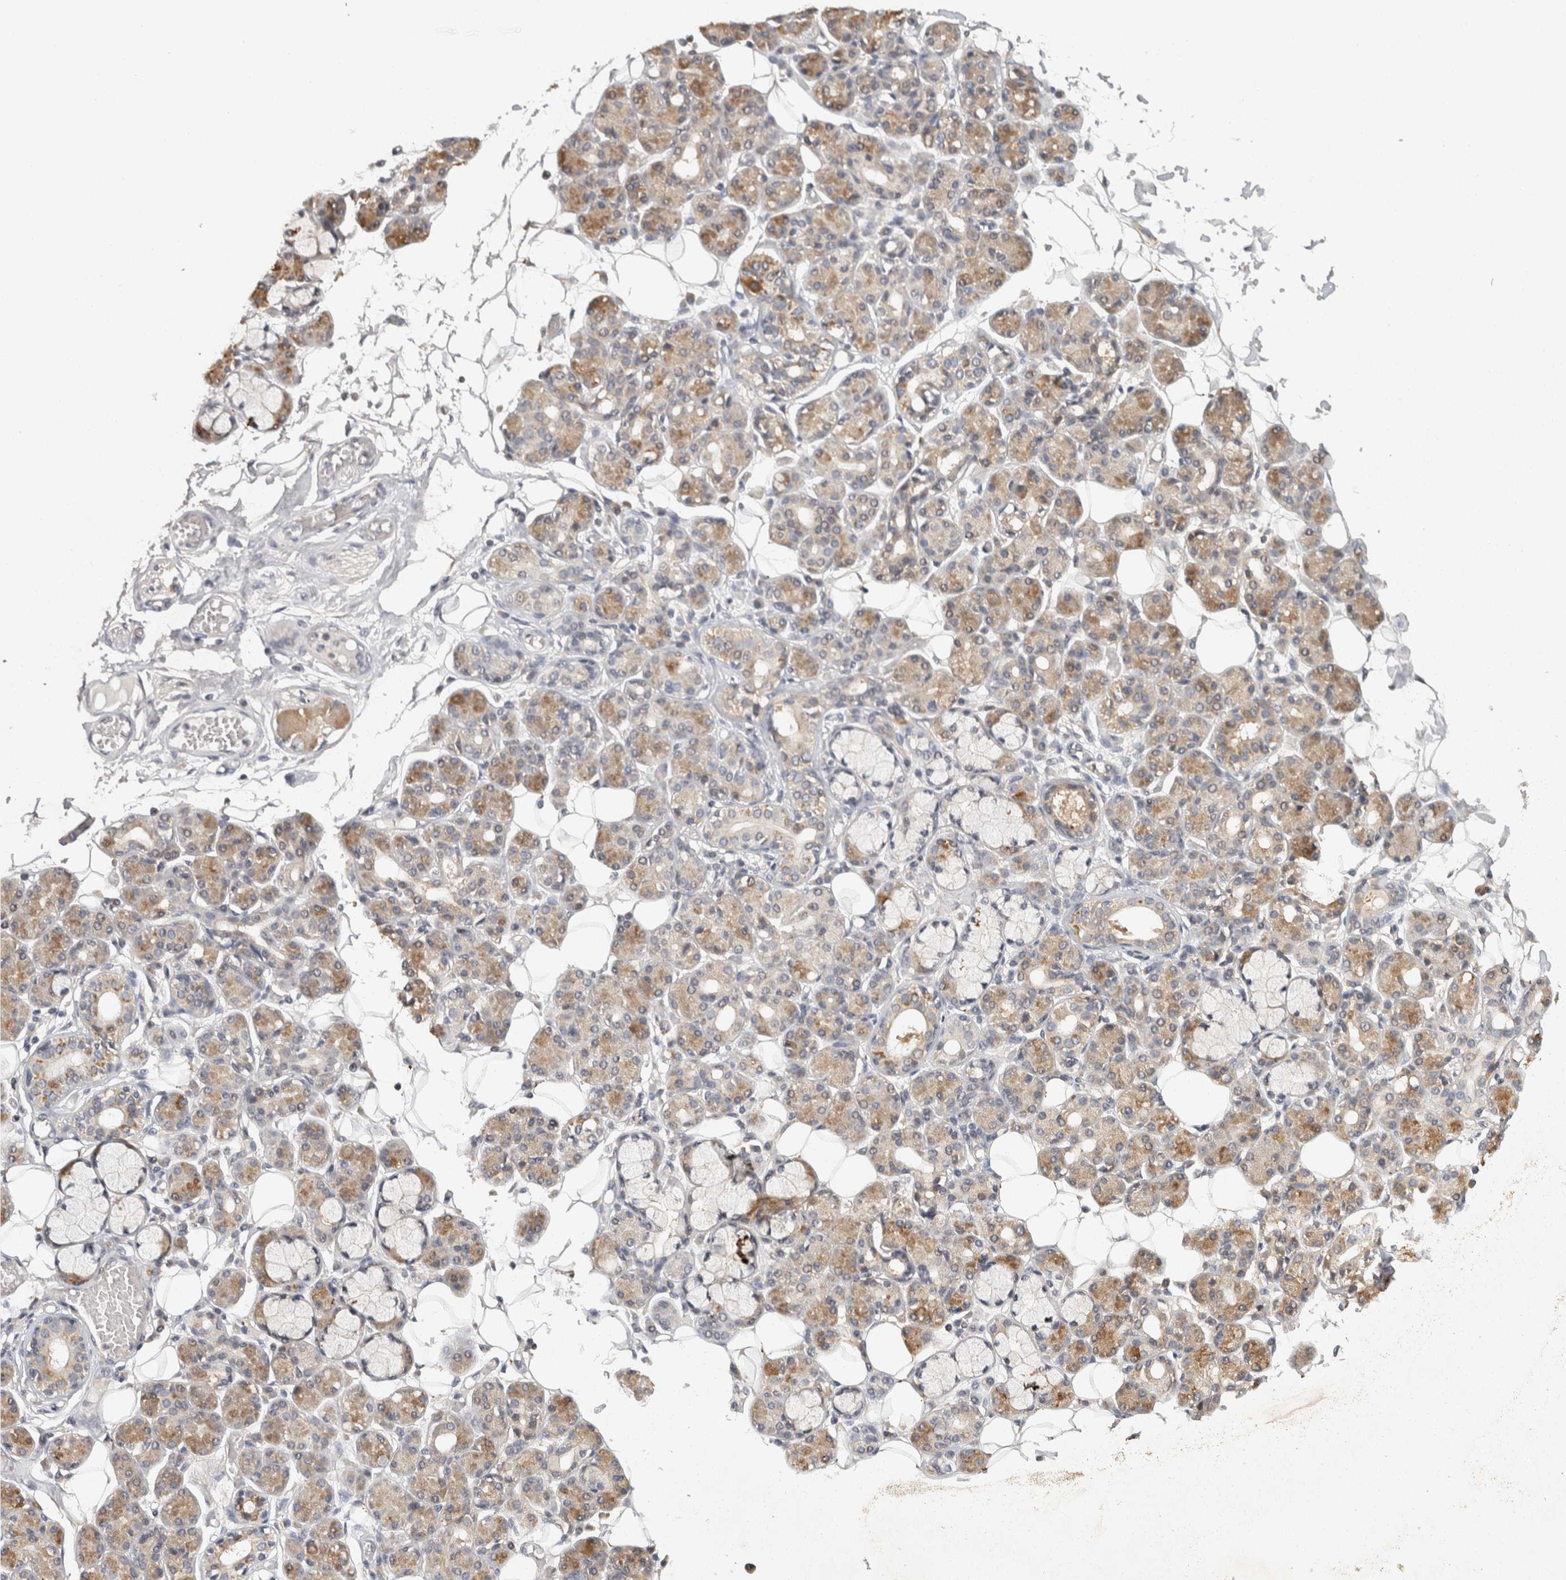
{"staining": {"intensity": "moderate", "quantity": "25%-75%", "location": "cytoplasmic/membranous"}, "tissue": "salivary gland", "cell_type": "Glandular cells", "image_type": "normal", "snomed": [{"axis": "morphology", "description": "Normal tissue, NOS"}, {"axis": "topography", "description": "Salivary gland"}], "caption": "A medium amount of moderate cytoplasmic/membranous staining is identified in approximately 25%-75% of glandular cells in normal salivary gland. The staining is performed using DAB (3,3'-diaminobenzidine) brown chromogen to label protein expression. The nuclei are counter-stained blue using hematoxylin.", "gene": "ACAT2", "patient": {"sex": "male", "age": 63}}